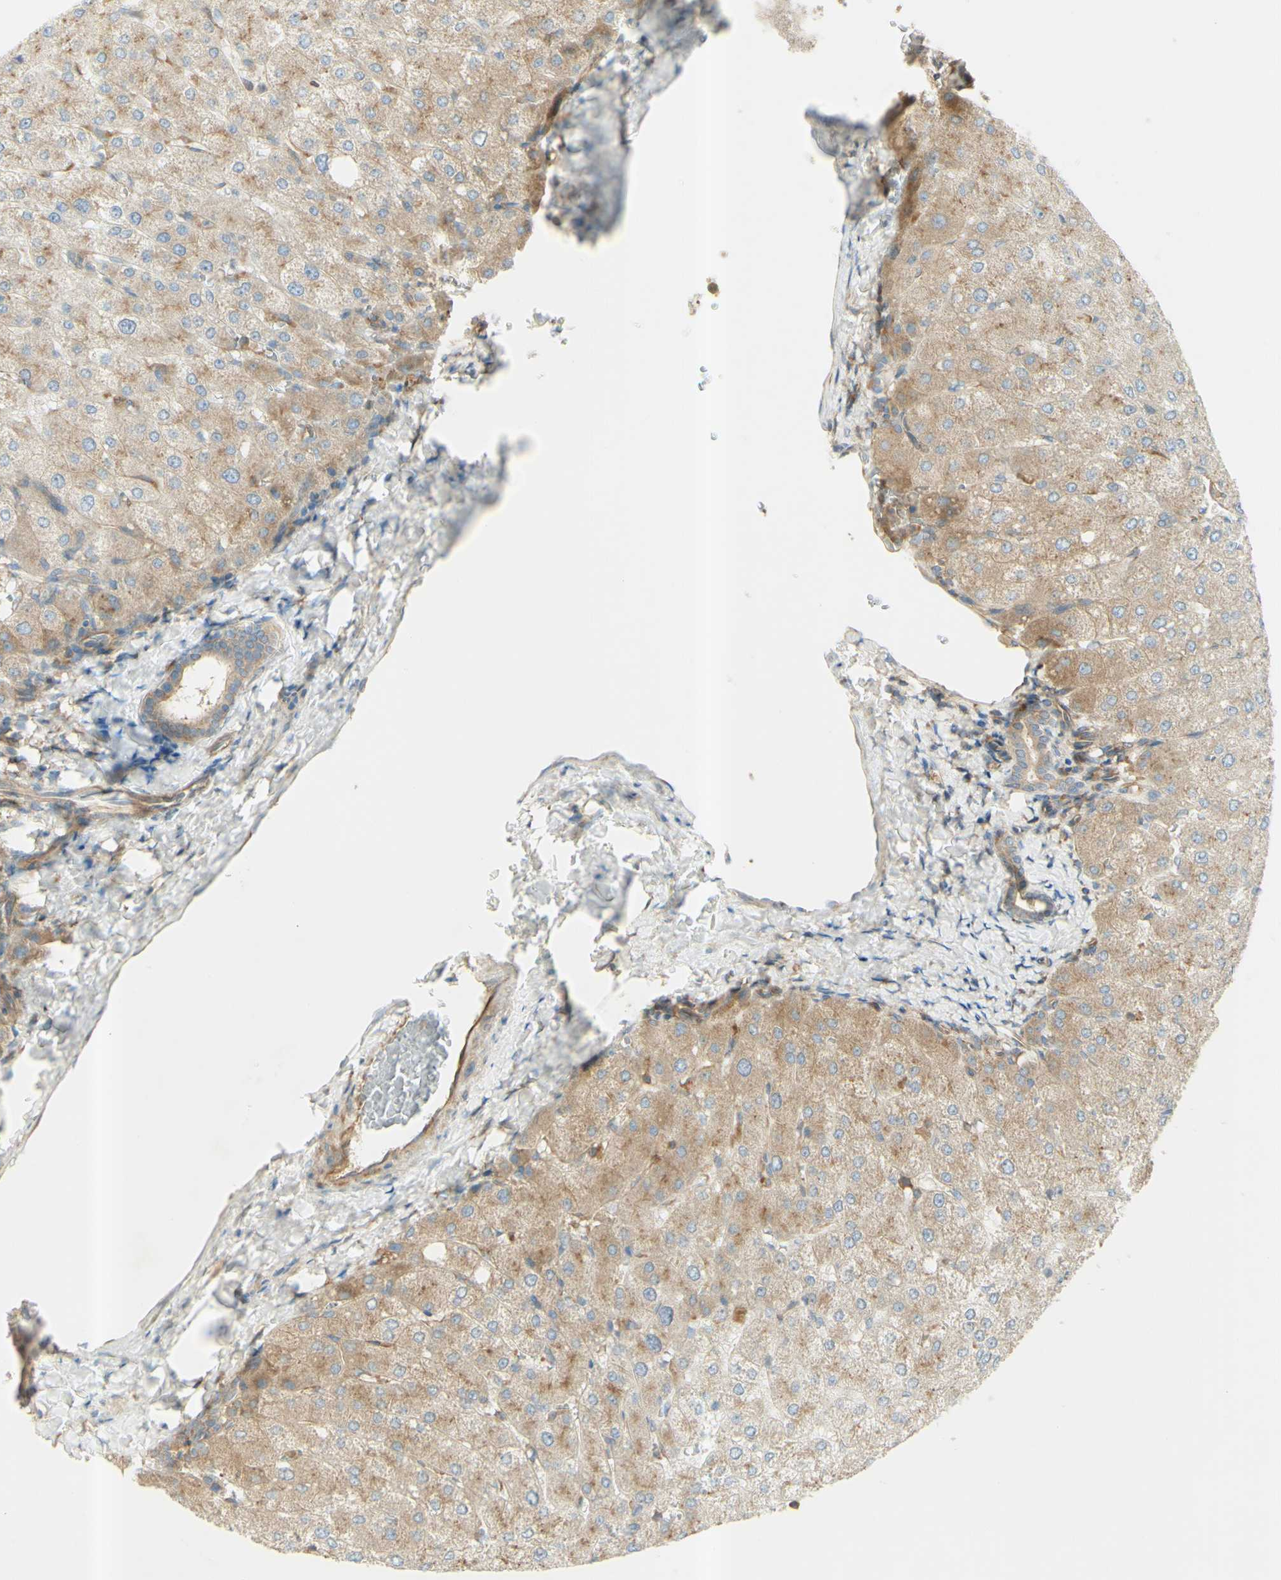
{"staining": {"intensity": "moderate", "quantity": ">75%", "location": "cytoplasmic/membranous"}, "tissue": "liver", "cell_type": "Cholangiocytes", "image_type": "normal", "snomed": [{"axis": "morphology", "description": "Normal tissue, NOS"}, {"axis": "topography", "description": "Liver"}], "caption": "Immunohistochemistry (IHC) micrograph of unremarkable liver stained for a protein (brown), which displays medium levels of moderate cytoplasmic/membranous staining in approximately >75% of cholangiocytes.", "gene": "IKBKG", "patient": {"sex": "male", "age": 55}}